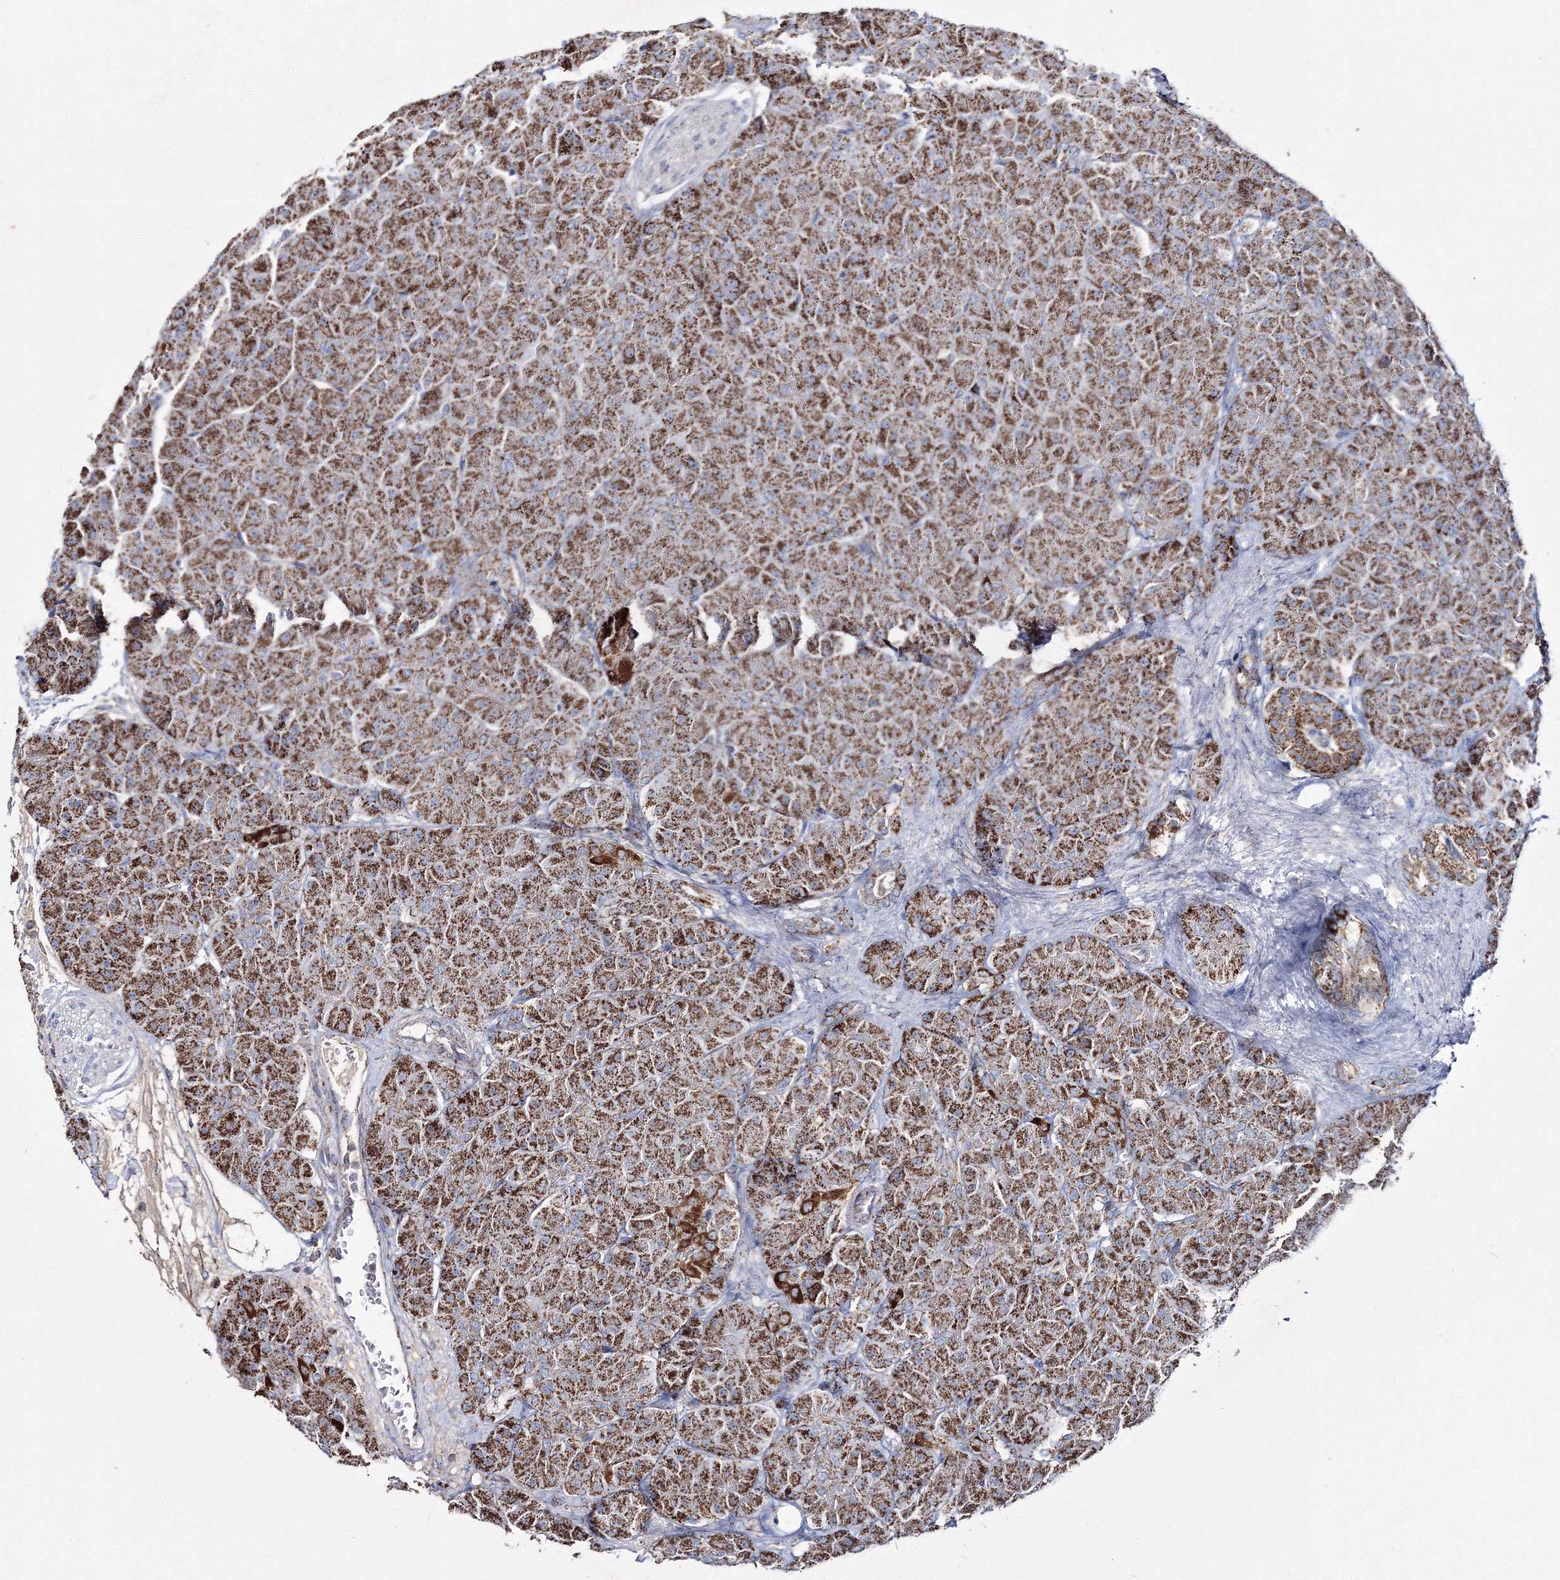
{"staining": {"intensity": "strong", "quantity": ">75%", "location": "cytoplasmic/membranous"}, "tissue": "pancreas", "cell_type": "Exocrine glandular cells", "image_type": "normal", "snomed": [{"axis": "morphology", "description": "Normal tissue, NOS"}, {"axis": "topography", "description": "Pancreas"}], "caption": "Protein staining of benign pancreas reveals strong cytoplasmic/membranous positivity in about >75% of exocrine glandular cells.", "gene": "IGSF9", "patient": {"sex": "male", "age": 66}}